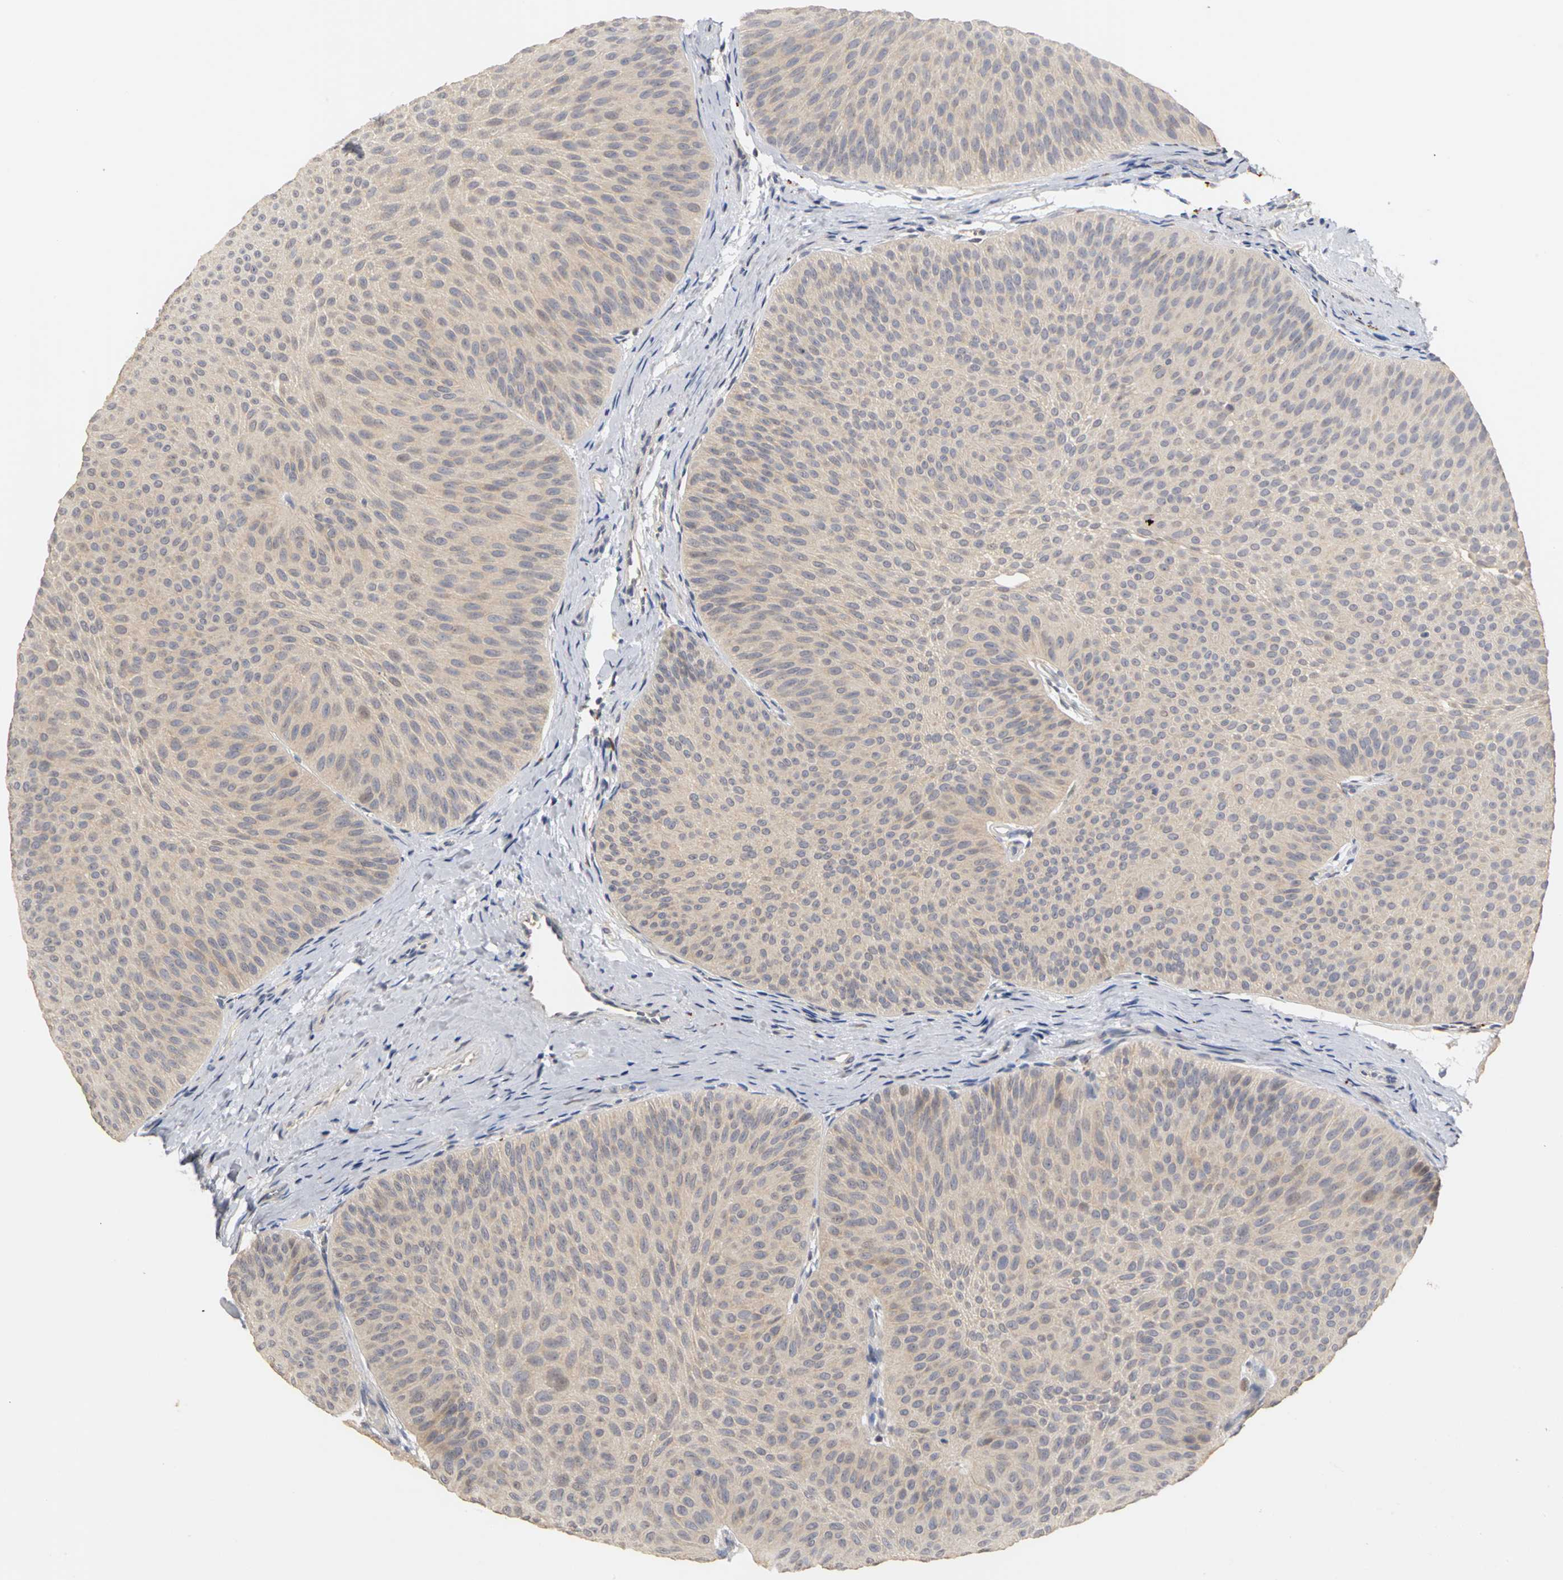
{"staining": {"intensity": "weak", "quantity": ">75%", "location": "cytoplasmic/membranous"}, "tissue": "urothelial cancer", "cell_type": "Tumor cells", "image_type": "cancer", "snomed": [{"axis": "morphology", "description": "Urothelial carcinoma, Low grade"}, {"axis": "topography", "description": "Urinary bladder"}], "caption": "Brown immunohistochemical staining in urothelial cancer reveals weak cytoplasmic/membranous staining in about >75% of tumor cells. The staining was performed using DAB to visualize the protein expression in brown, while the nuclei were stained in blue with hematoxylin (Magnification: 20x).", "gene": "PGR", "patient": {"sex": "female", "age": 60}}